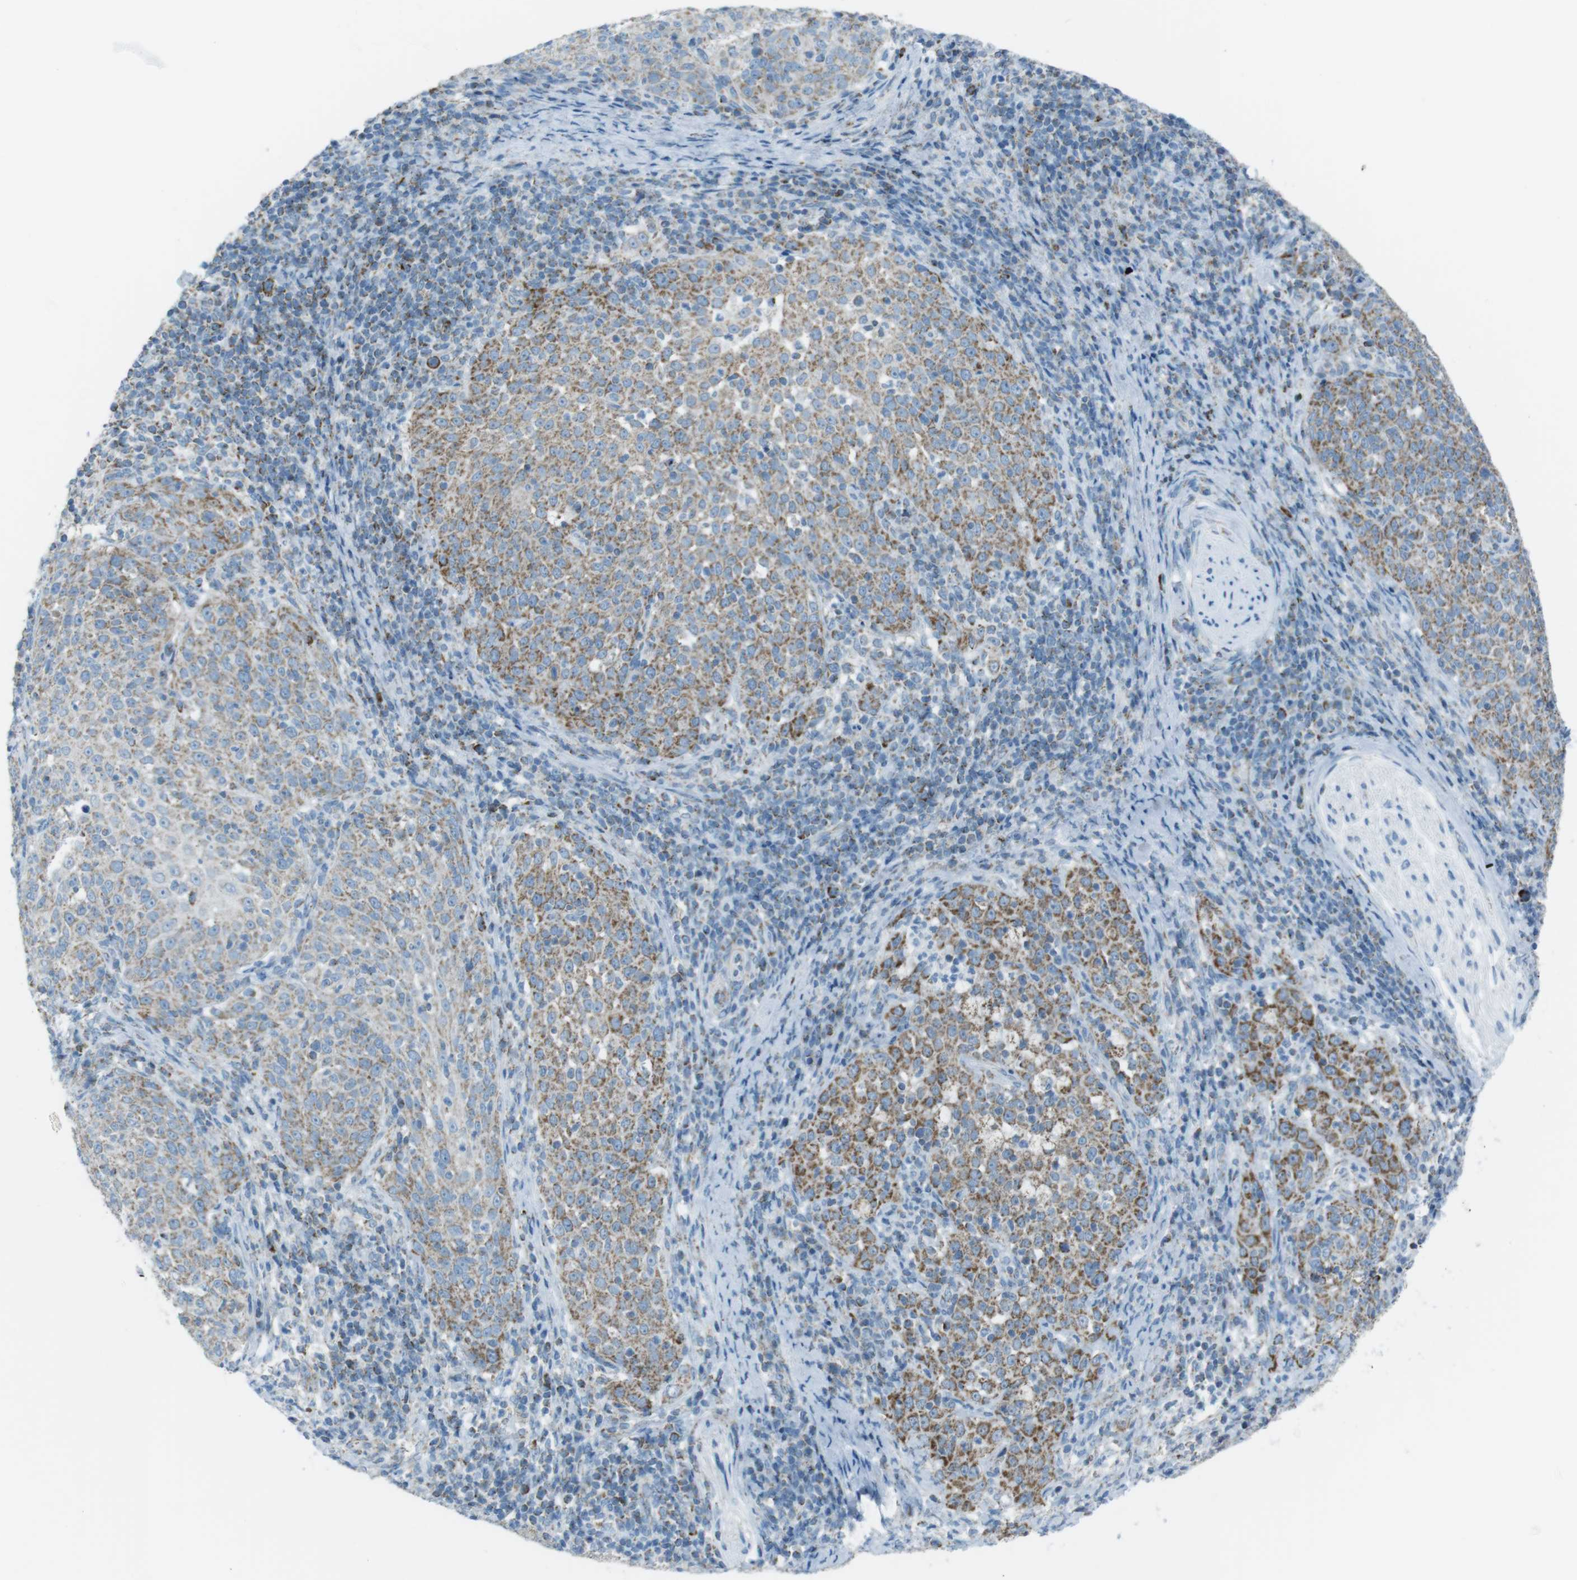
{"staining": {"intensity": "moderate", "quantity": ">75%", "location": "cytoplasmic/membranous"}, "tissue": "cervical cancer", "cell_type": "Tumor cells", "image_type": "cancer", "snomed": [{"axis": "morphology", "description": "Squamous cell carcinoma, NOS"}, {"axis": "topography", "description": "Cervix"}], "caption": "About >75% of tumor cells in human cervical squamous cell carcinoma show moderate cytoplasmic/membranous protein staining as visualized by brown immunohistochemical staining.", "gene": "DNAJA3", "patient": {"sex": "female", "age": 51}}